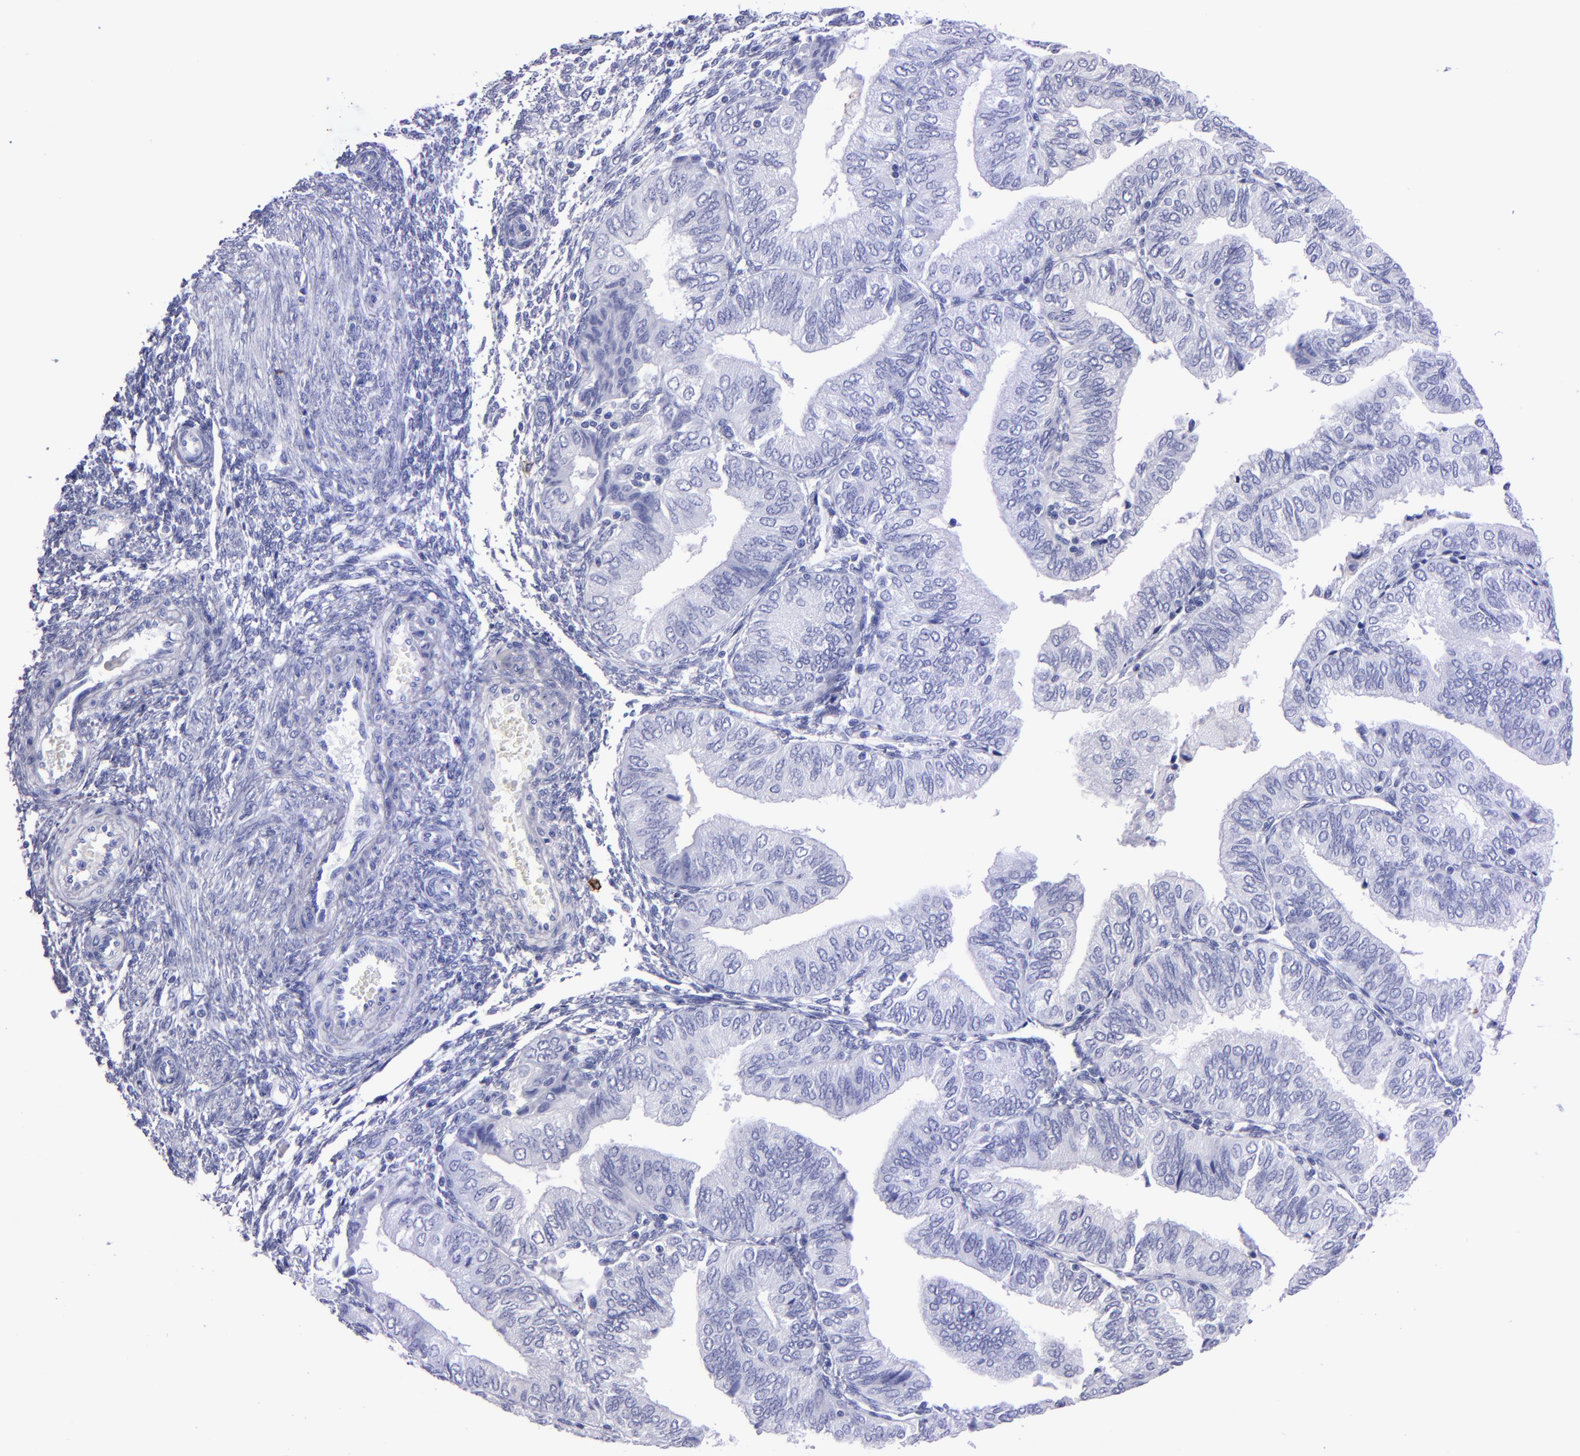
{"staining": {"intensity": "negative", "quantity": "none", "location": "none"}, "tissue": "endometrial cancer", "cell_type": "Tumor cells", "image_type": "cancer", "snomed": [{"axis": "morphology", "description": "Adenocarcinoma, NOS"}, {"axis": "topography", "description": "Endometrium"}], "caption": "Endometrial cancer was stained to show a protein in brown. There is no significant positivity in tumor cells.", "gene": "CD38", "patient": {"sex": "female", "age": 51}}